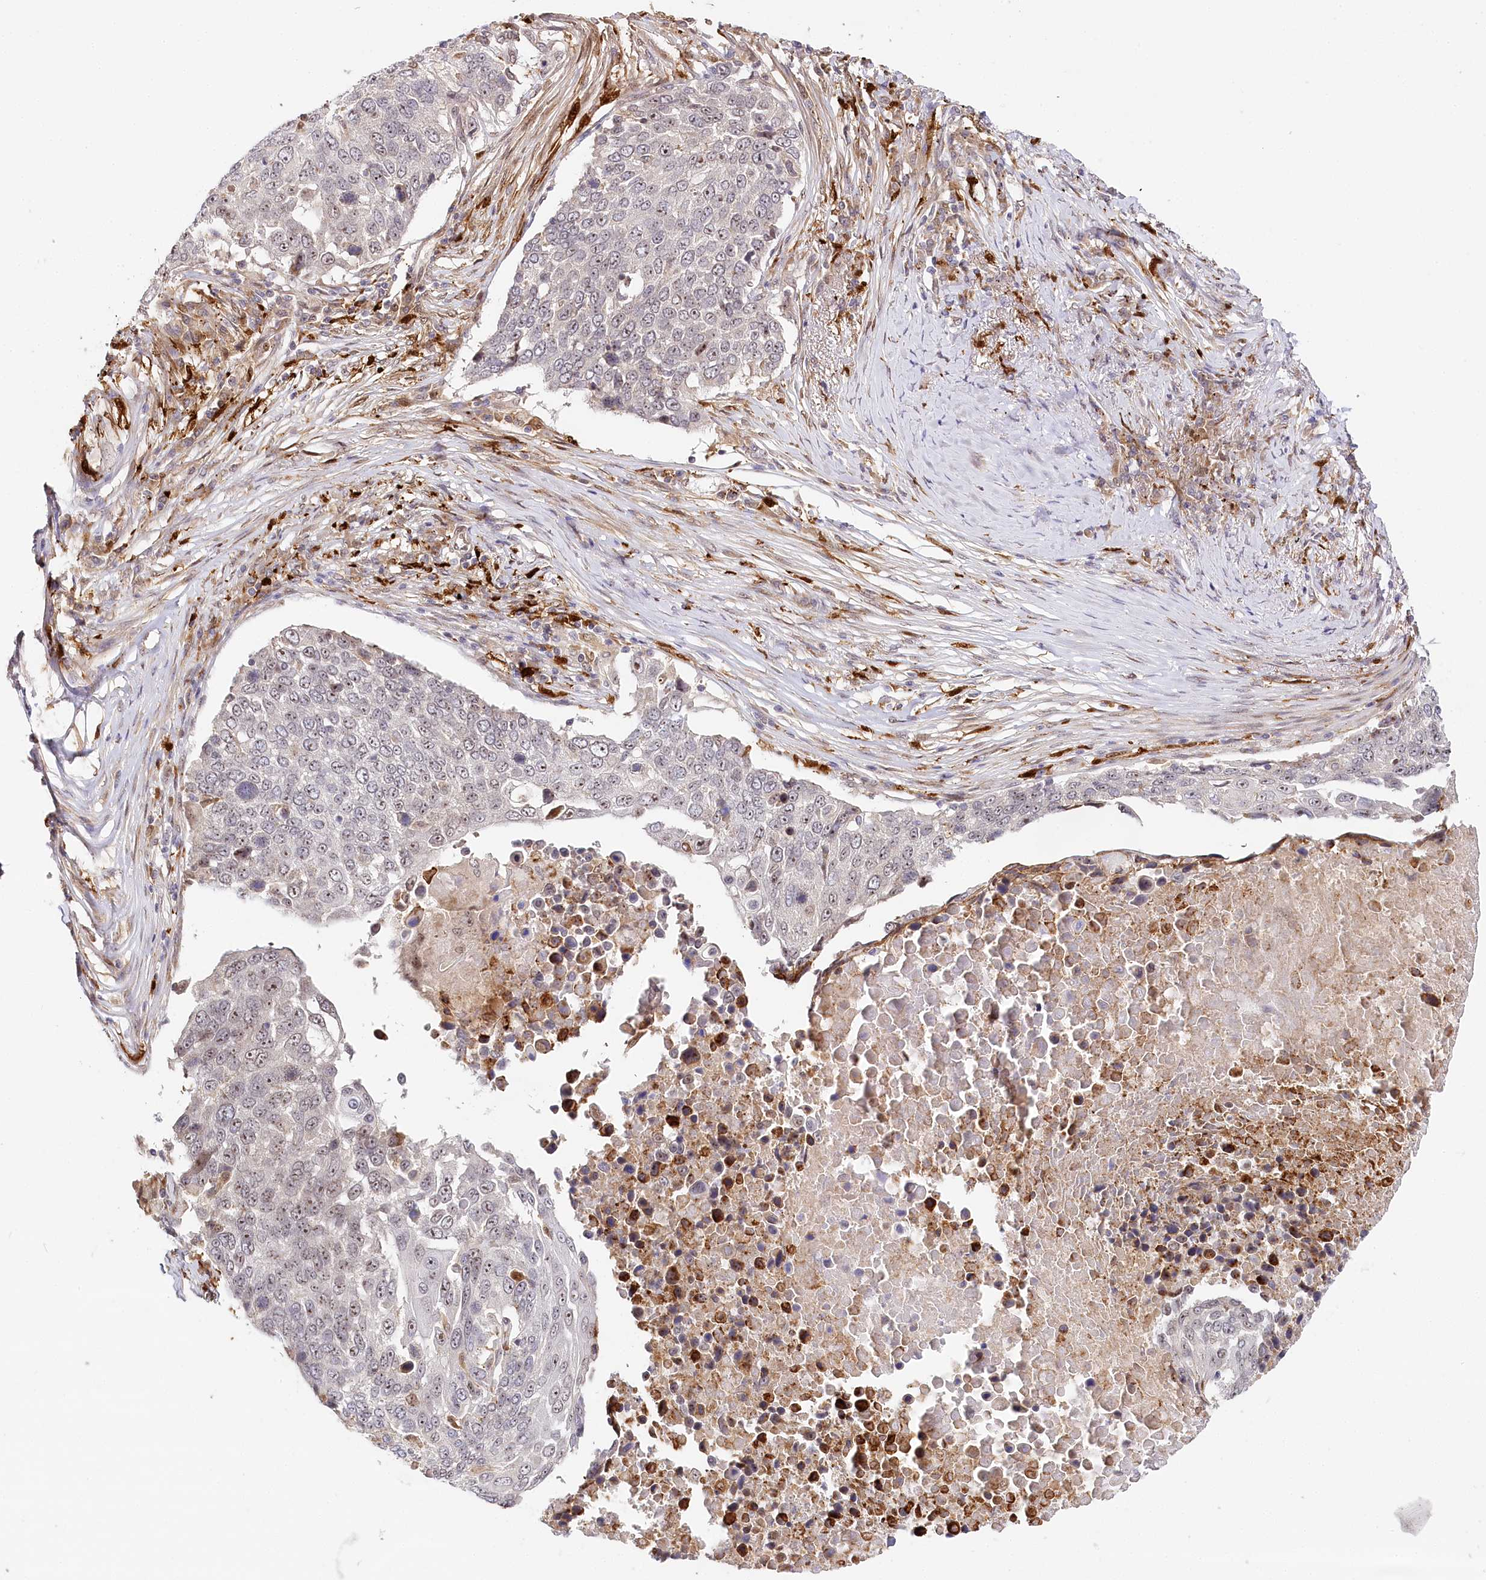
{"staining": {"intensity": "weak", "quantity": "25%-75%", "location": "nuclear"}, "tissue": "lung cancer", "cell_type": "Tumor cells", "image_type": "cancer", "snomed": [{"axis": "morphology", "description": "Squamous cell carcinoma, NOS"}, {"axis": "topography", "description": "Lung"}], "caption": "Protein analysis of squamous cell carcinoma (lung) tissue exhibits weak nuclear positivity in about 25%-75% of tumor cells. (brown staining indicates protein expression, while blue staining denotes nuclei).", "gene": "WDR36", "patient": {"sex": "male", "age": 66}}